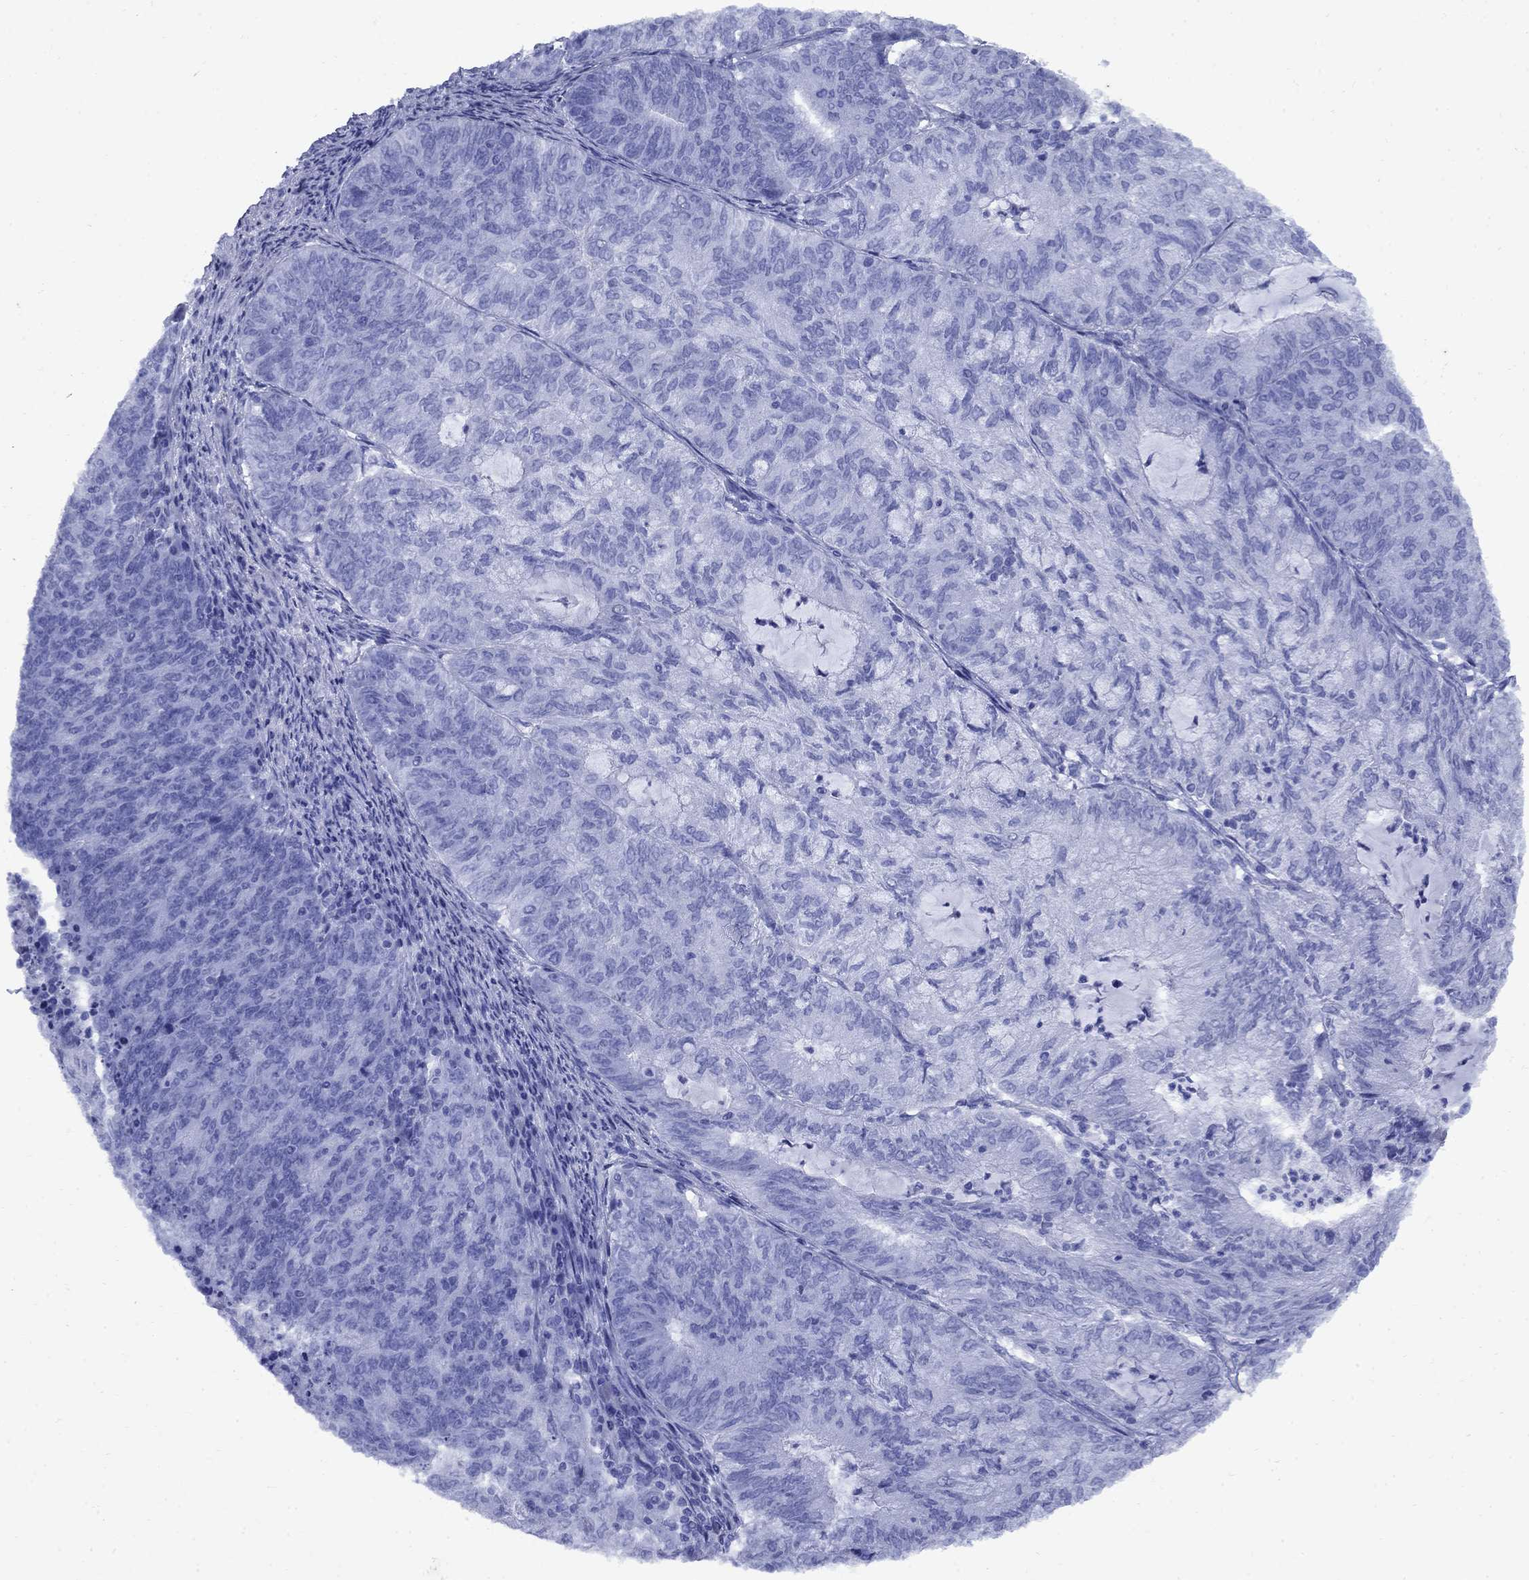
{"staining": {"intensity": "negative", "quantity": "none", "location": "none"}, "tissue": "endometrial cancer", "cell_type": "Tumor cells", "image_type": "cancer", "snomed": [{"axis": "morphology", "description": "Adenocarcinoma, NOS"}, {"axis": "topography", "description": "Endometrium"}], "caption": "High power microscopy micrograph of an immunohistochemistry histopathology image of adenocarcinoma (endometrial), revealing no significant positivity in tumor cells.", "gene": "CD1A", "patient": {"sex": "female", "age": 82}}